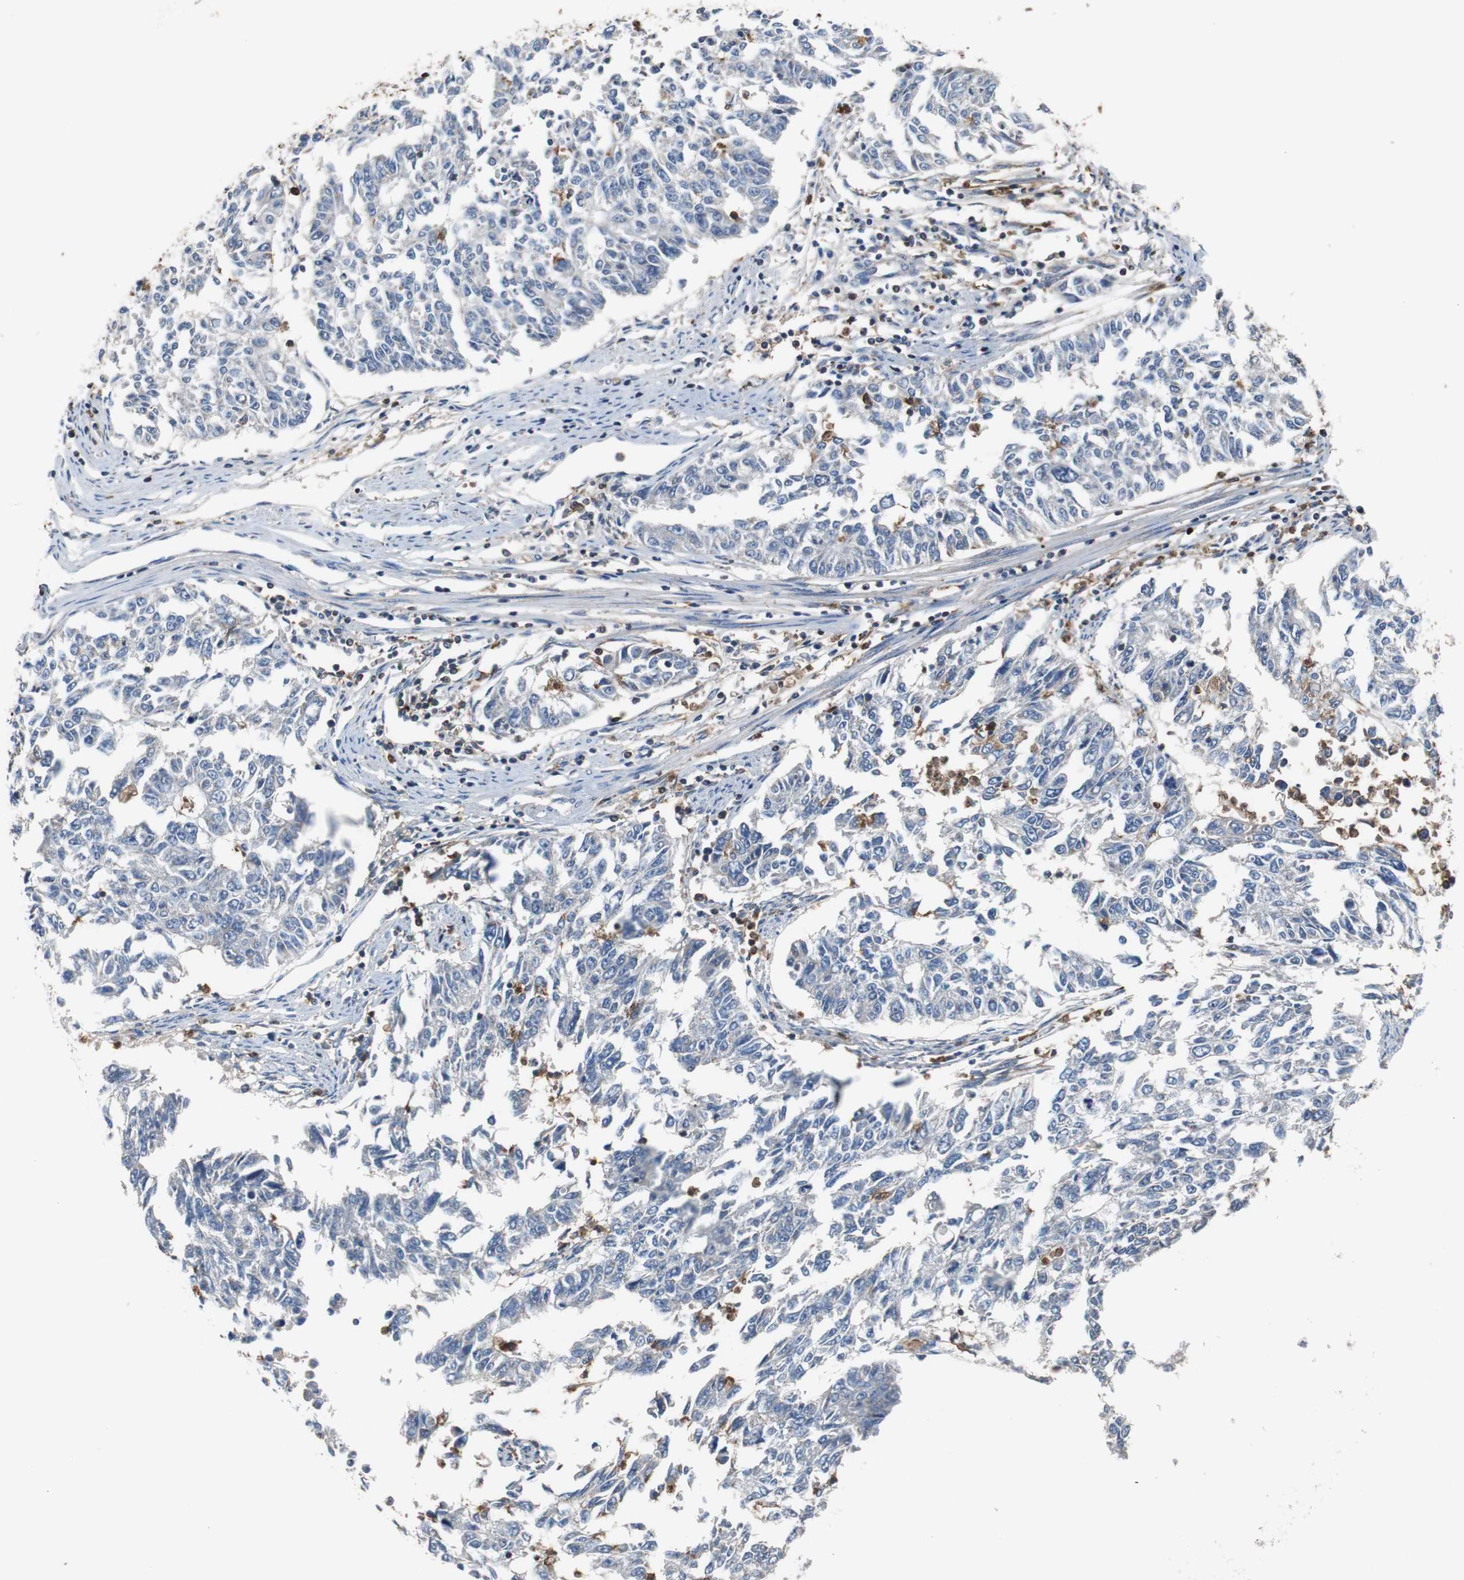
{"staining": {"intensity": "negative", "quantity": "none", "location": "none"}, "tissue": "endometrial cancer", "cell_type": "Tumor cells", "image_type": "cancer", "snomed": [{"axis": "morphology", "description": "Adenocarcinoma, NOS"}, {"axis": "topography", "description": "Endometrium"}], "caption": "The image displays no significant positivity in tumor cells of adenocarcinoma (endometrial). The staining is performed using DAB (3,3'-diaminobenzidine) brown chromogen with nuclei counter-stained in using hematoxylin.", "gene": "CALB2", "patient": {"sex": "female", "age": 42}}